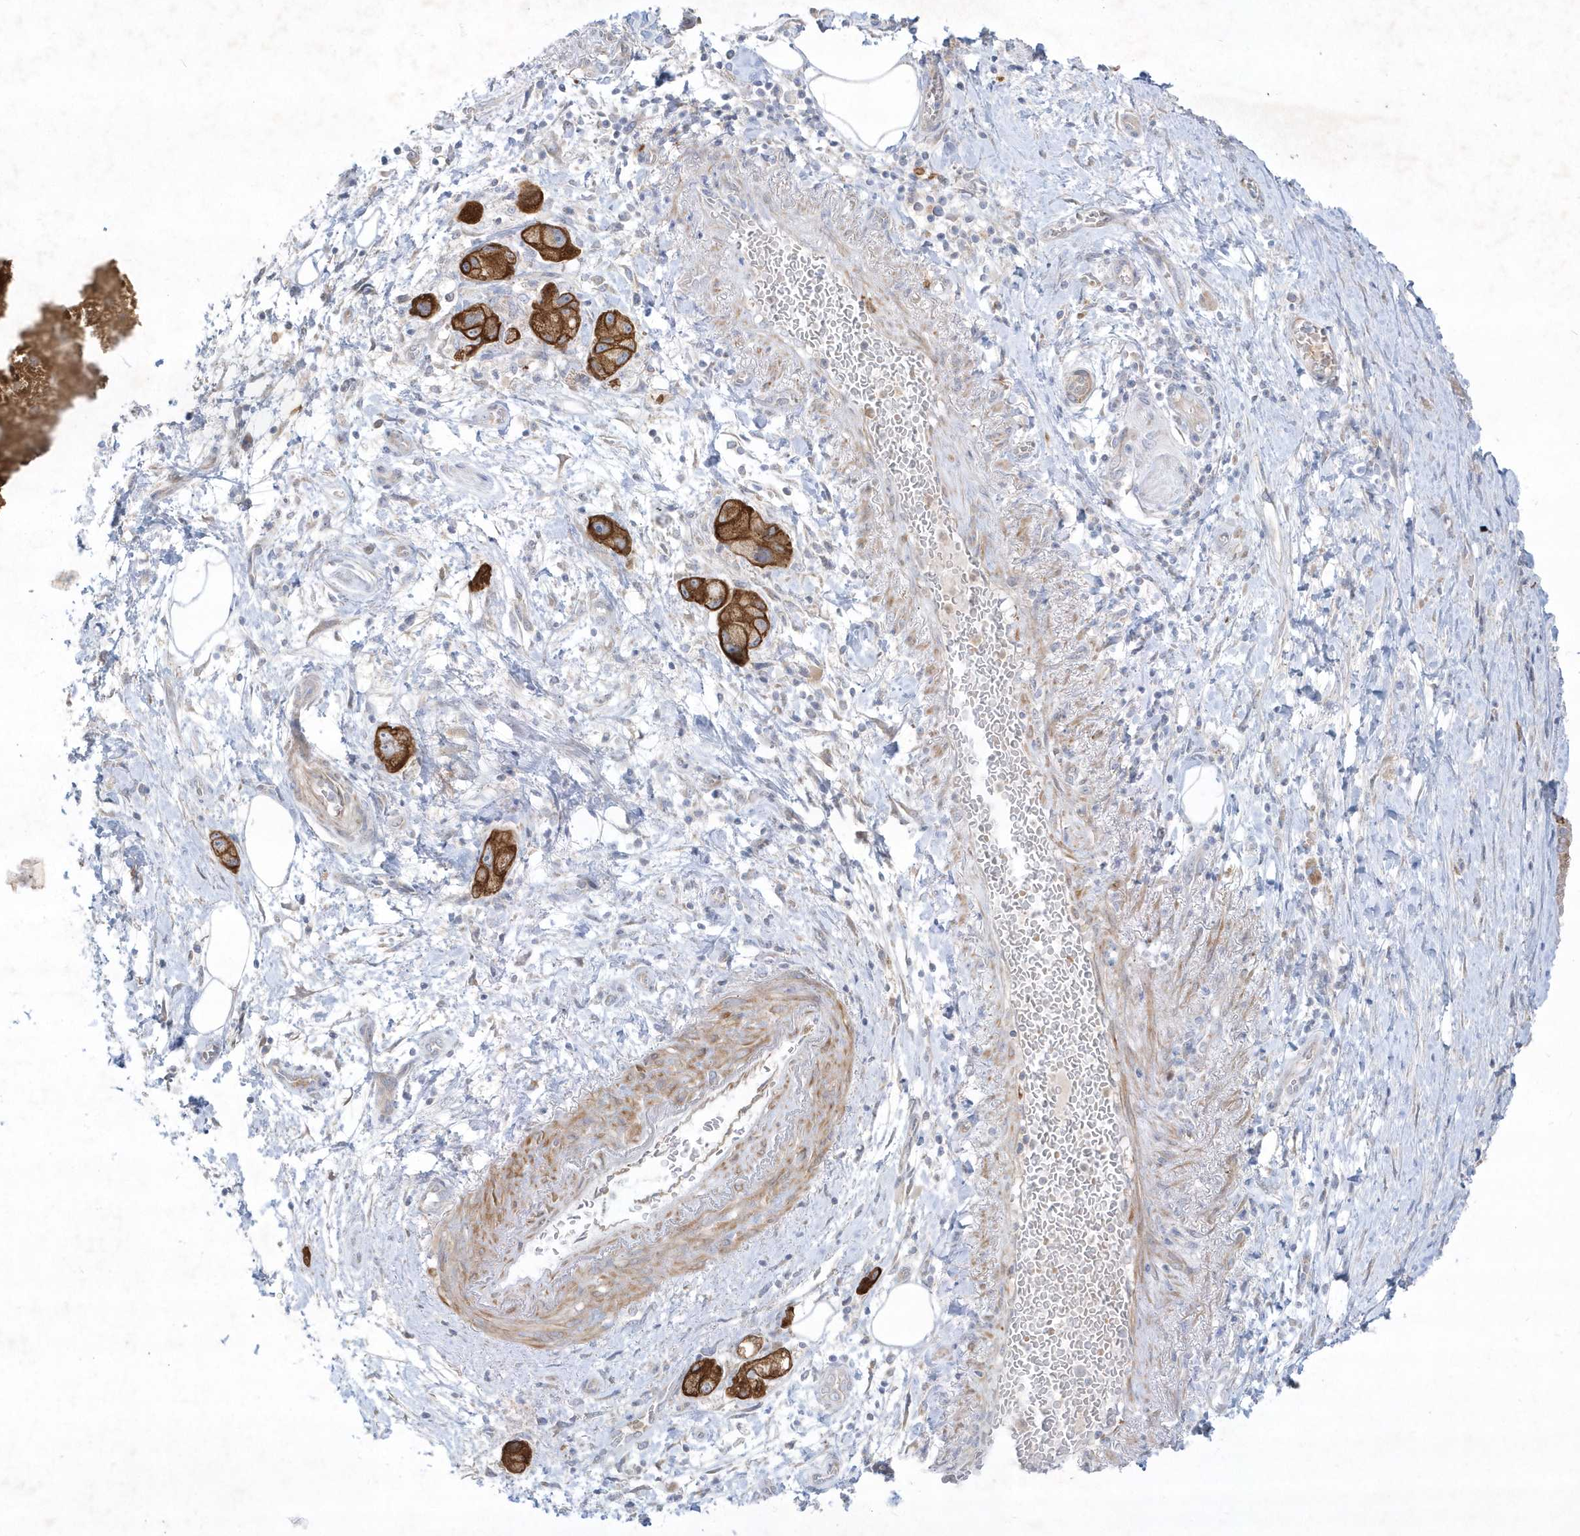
{"staining": {"intensity": "strong", "quantity": ">75%", "location": "cytoplasmic/membranous"}, "tissue": "pancreatic cancer", "cell_type": "Tumor cells", "image_type": "cancer", "snomed": [{"axis": "morphology", "description": "Normal tissue, NOS"}, {"axis": "morphology", "description": "Adenocarcinoma, NOS"}, {"axis": "topography", "description": "Pancreas"}], "caption": "Protein expression by immunohistochemistry (IHC) demonstrates strong cytoplasmic/membranous expression in about >75% of tumor cells in pancreatic cancer (adenocarcinoma). The staining was performed using DAB, with brown indicating positive protein expression. Nuclei are stained blue with hematoxylin.", "gene": "LARS1", "patient": {"sex": "female", "age": 68}}